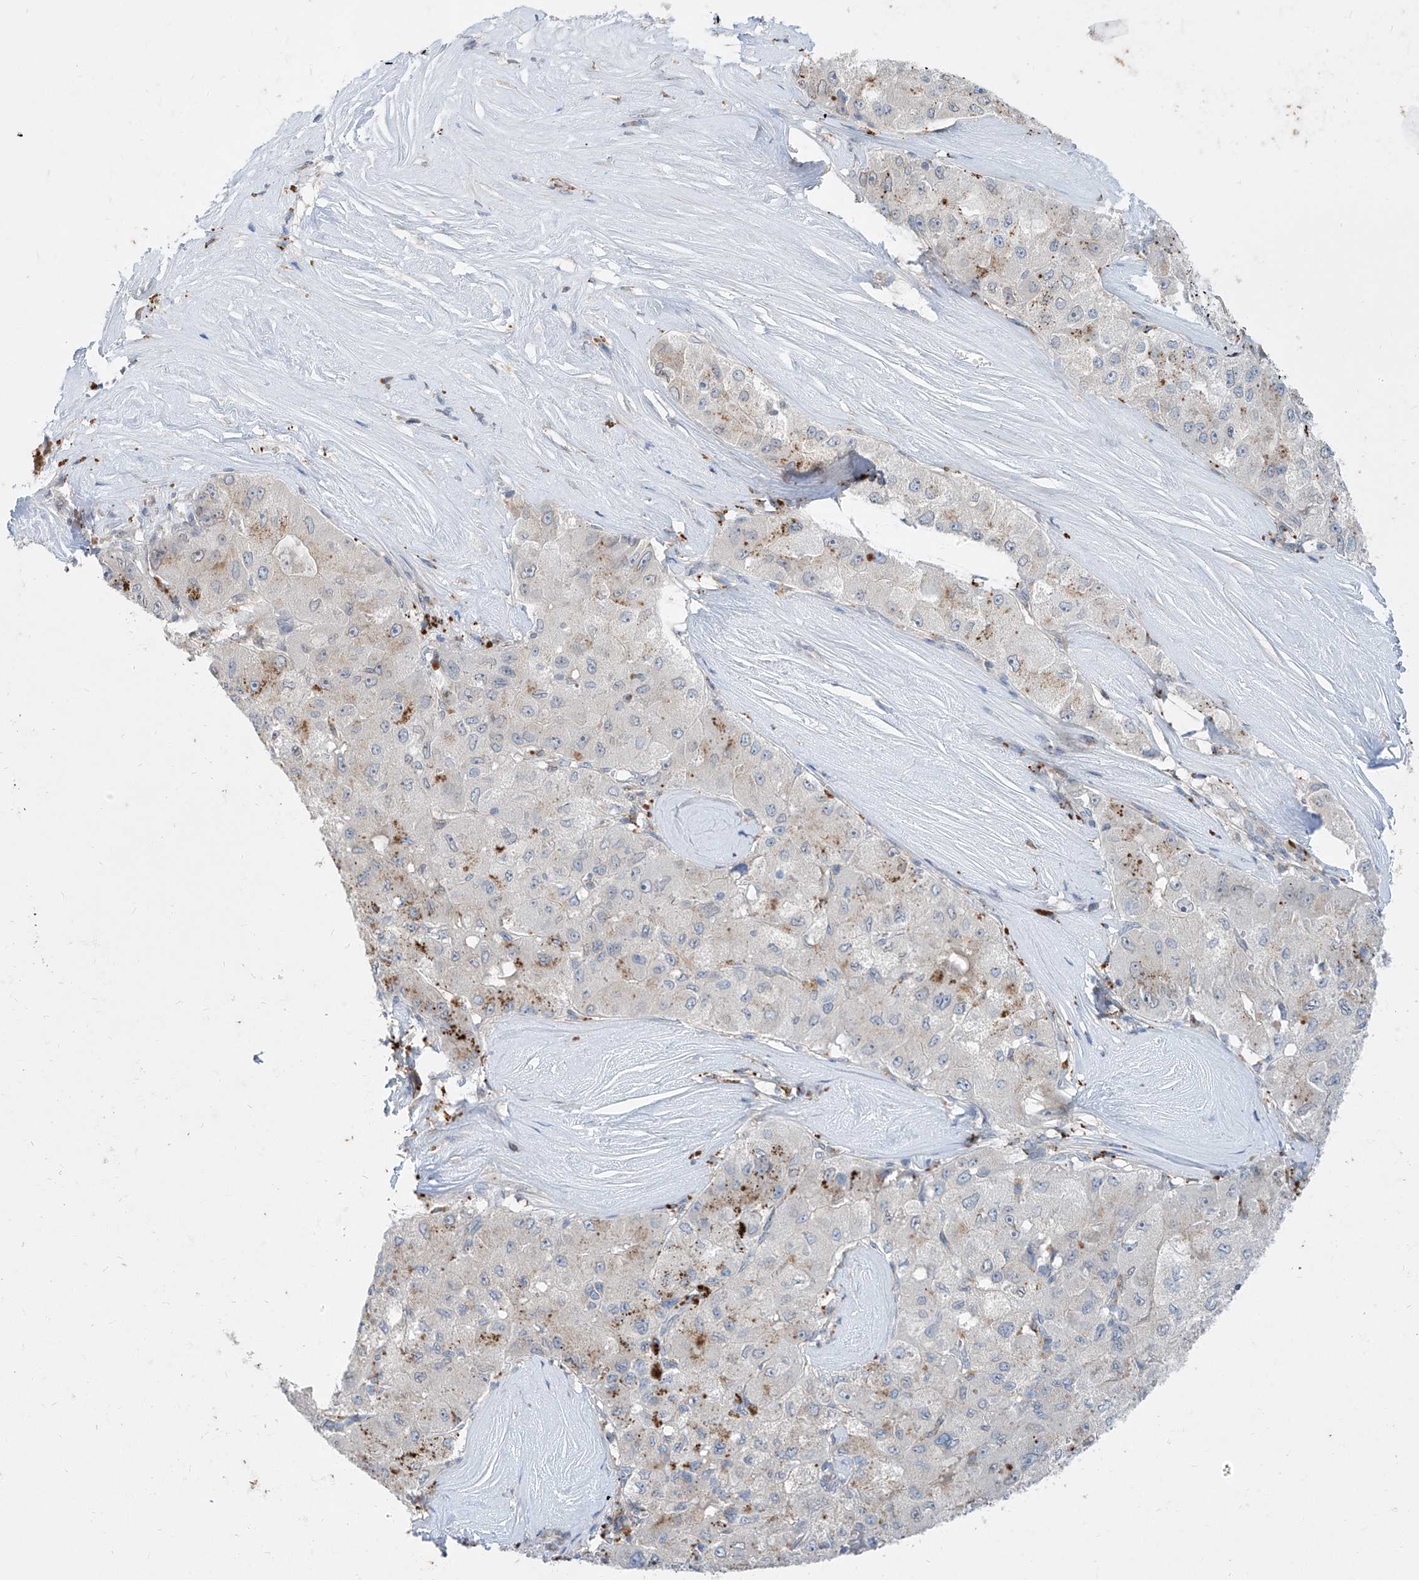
{"staining": {"intensity": "negative", "quantity": "none", "location": "none"}, "tissue": "liver cancer", "cell_type": "Tumor cells", "image_type": "cancer", "snomed": [{"axis": "morphology", "description": "Carcinoma, Hepatocellular, NOS"}, {"axis": "topography", "description": "Liver"}], "caption": "Liver cancer was stained to show a protein in brown. There is no significant staining in tumor cells.", "gene": "KRTAP25-1", "patient": {"sex": "male", "age": 80}}